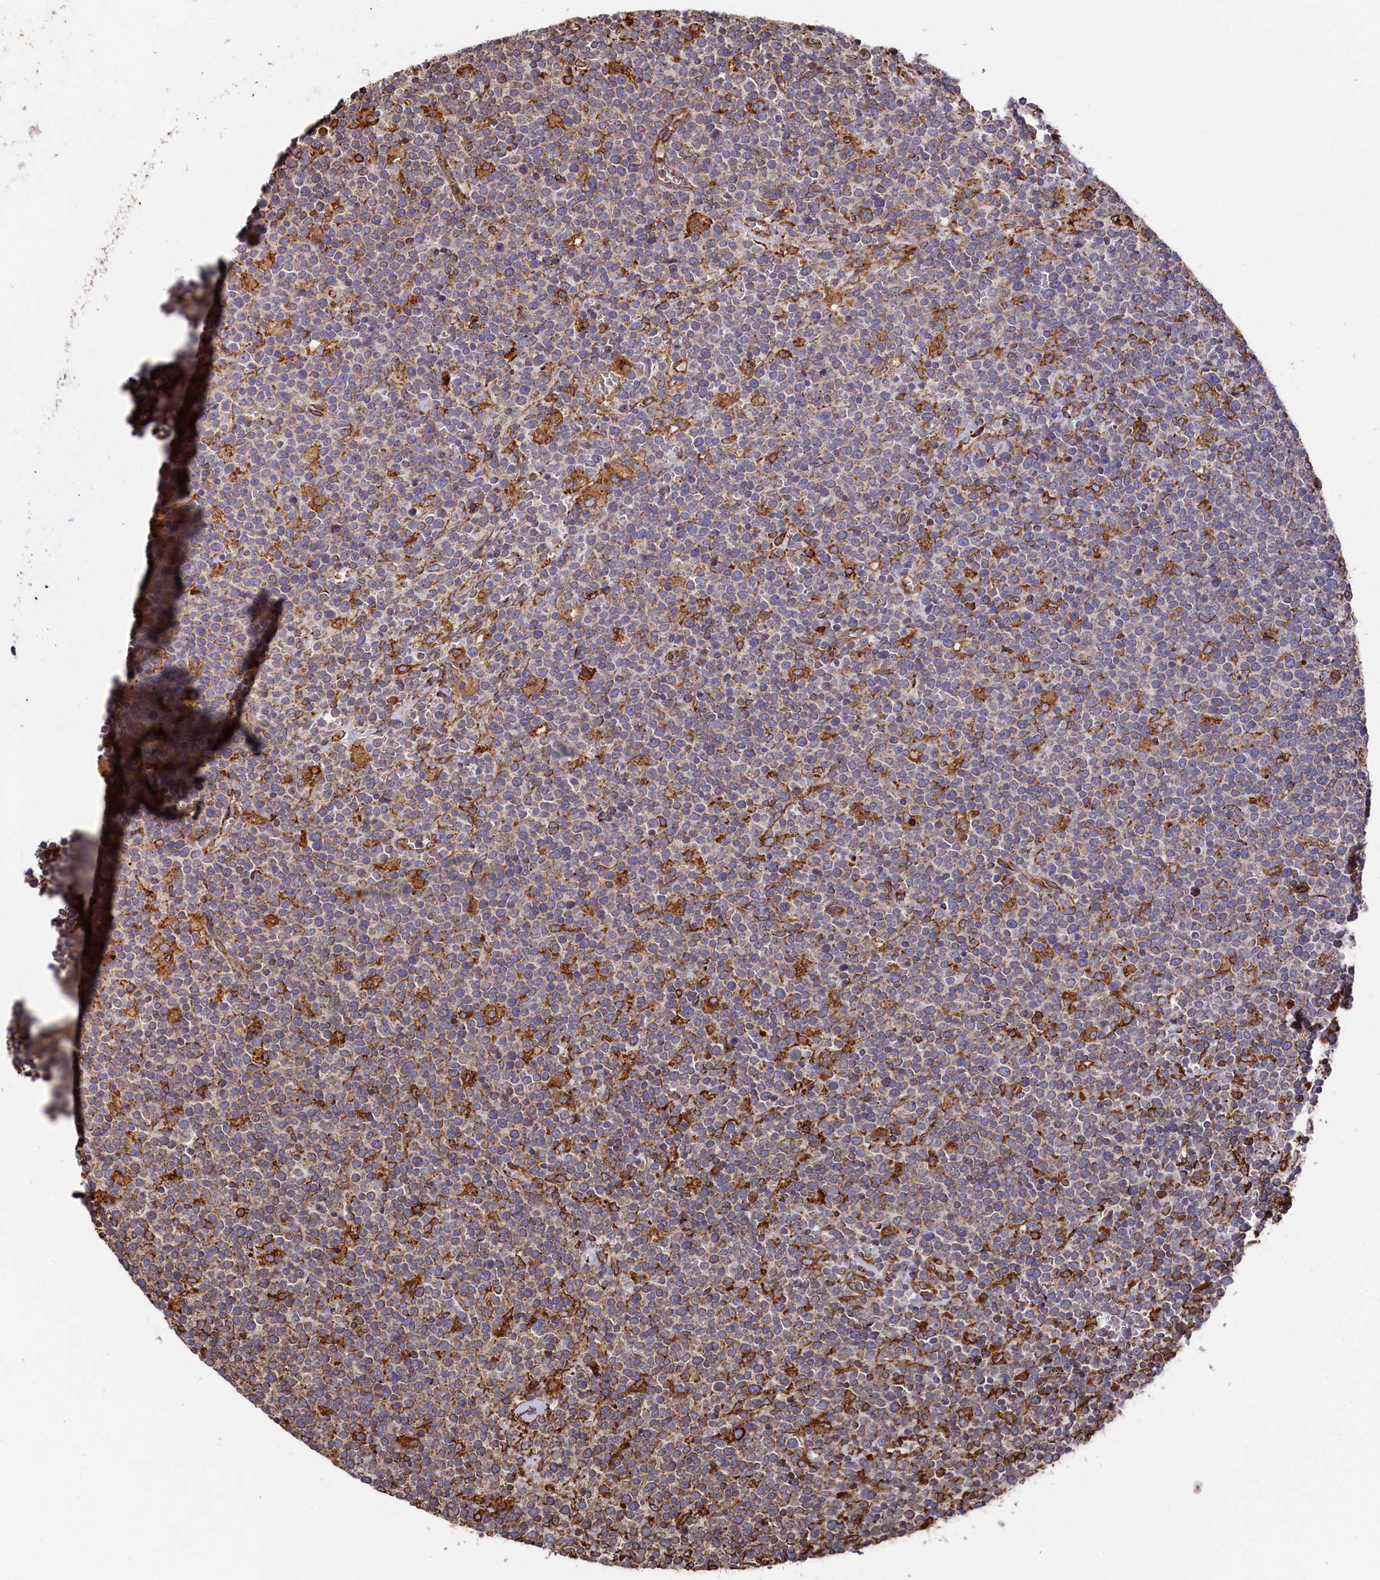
{"staining": {"intensity": "negative", "quantity": "none", "location": "none"}, "tissue": "lymphoma", "cell_type": "Tumor cells", "image_type": "cancer", "snomed": [{"axis": "morphology", "description": "Malignant lymphoma, non-Hodgkin's type, High grade"}, {"axis": "topography", "description": "Lymph node"}], "caption": "A high-resolution image shows immunohistochemistry staining of malignant lymphoma, non-Hodgkin's type (high-grade), which exhibits no significant expression in tumor cells.", "gene": "NEURL1B", "patient": {"sex": "male", "age": 61}}